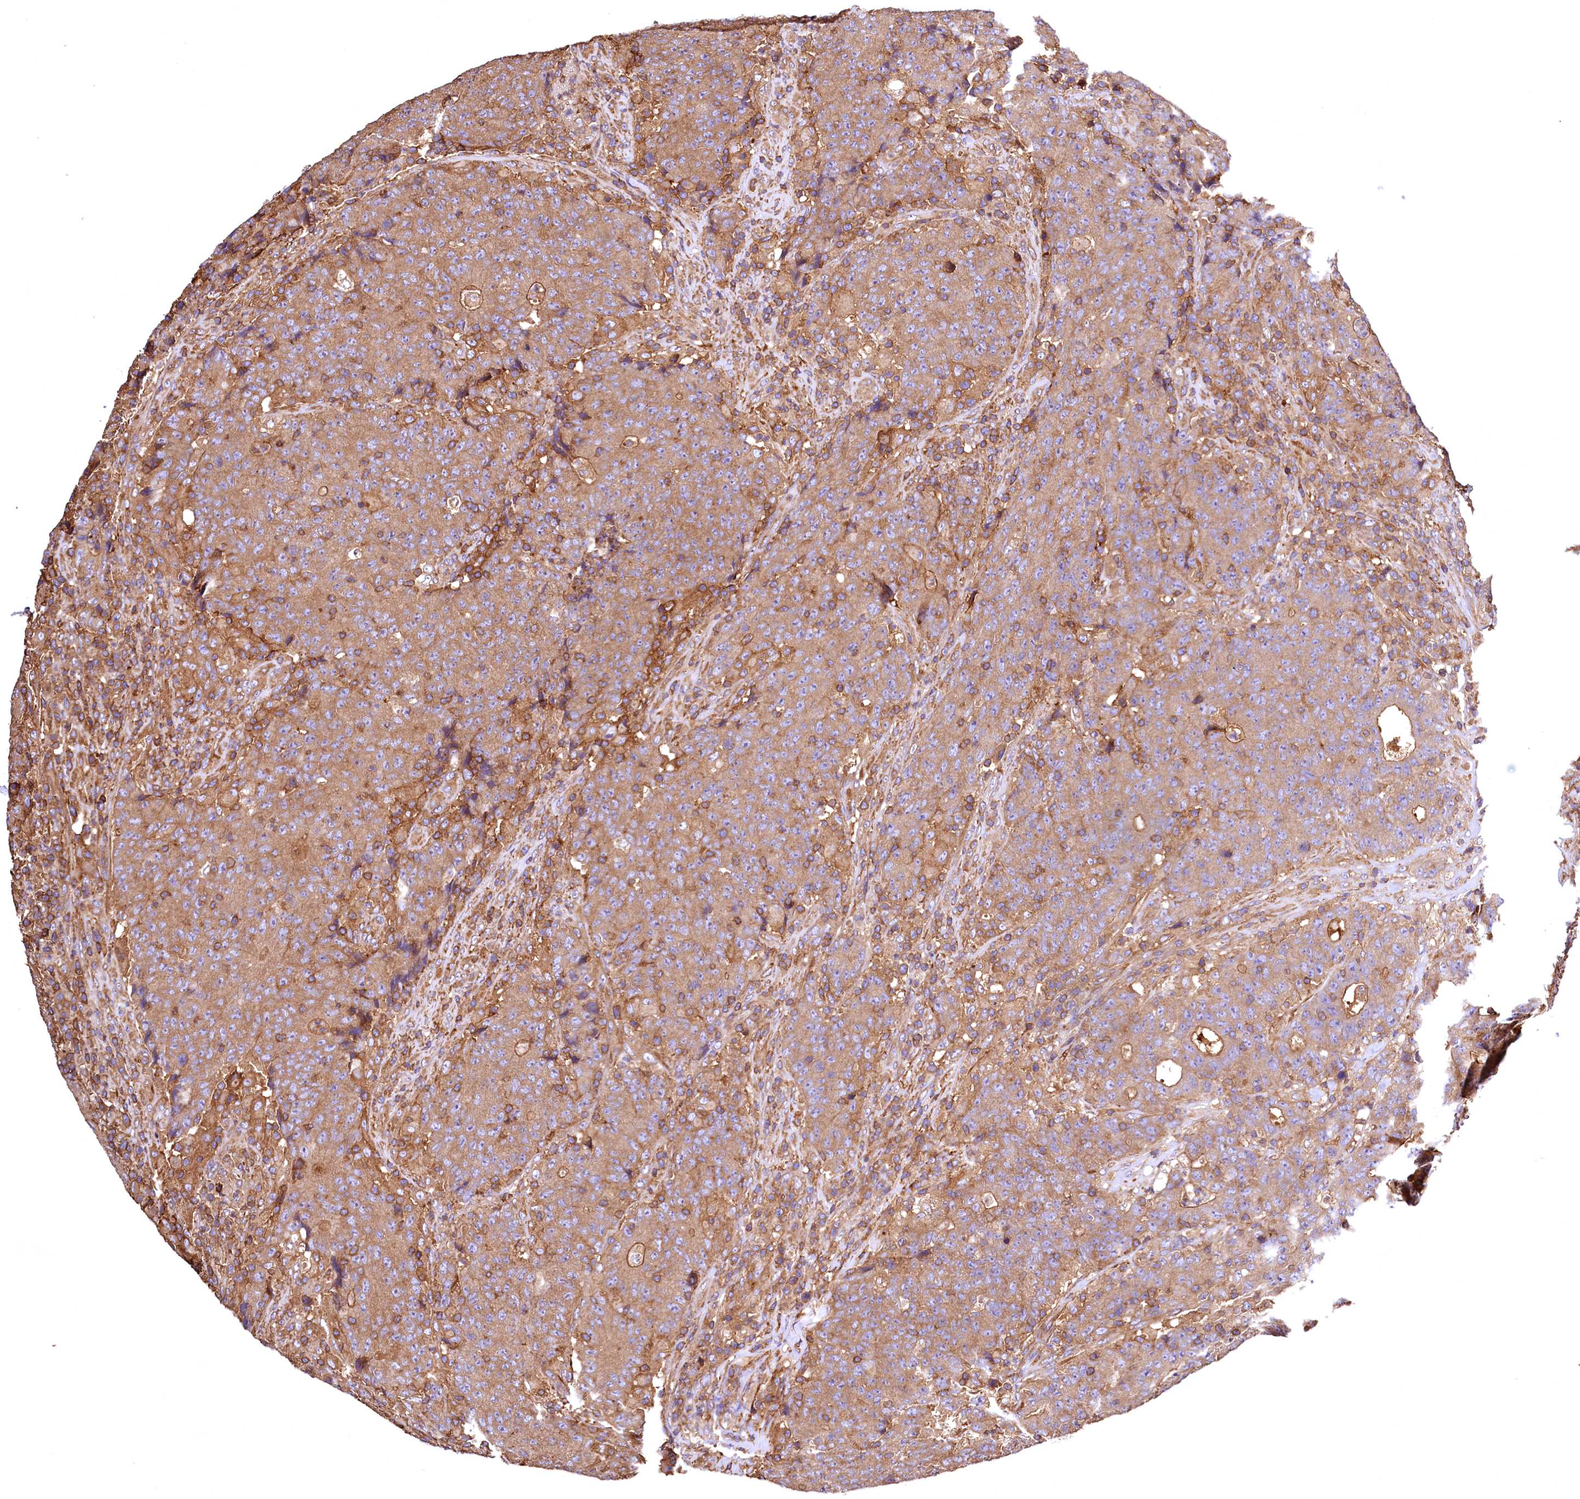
{"staining": {"intensity": "moderate", "quantity": ">75%", "location": "cytoplasmic/membranous"}, "tissue": "colorectal cancer", "cell_type": "Tumor cells", "image_type": "cancer", "snomed": [{"axis": "morphology", "description": "Adenocarcinoma, NOS"}, {"axis": "topography", "description": "Colon"}], "caption": "Colorectal cancer (adenocarcinoma) was stained to show a protein in brown. There is medium levels of moderate cytoplasmic/membranous positivity in approximately >75% of tumor cells.", "gene": "RARS2", "patient": {"sex": "female", "age": 75}}